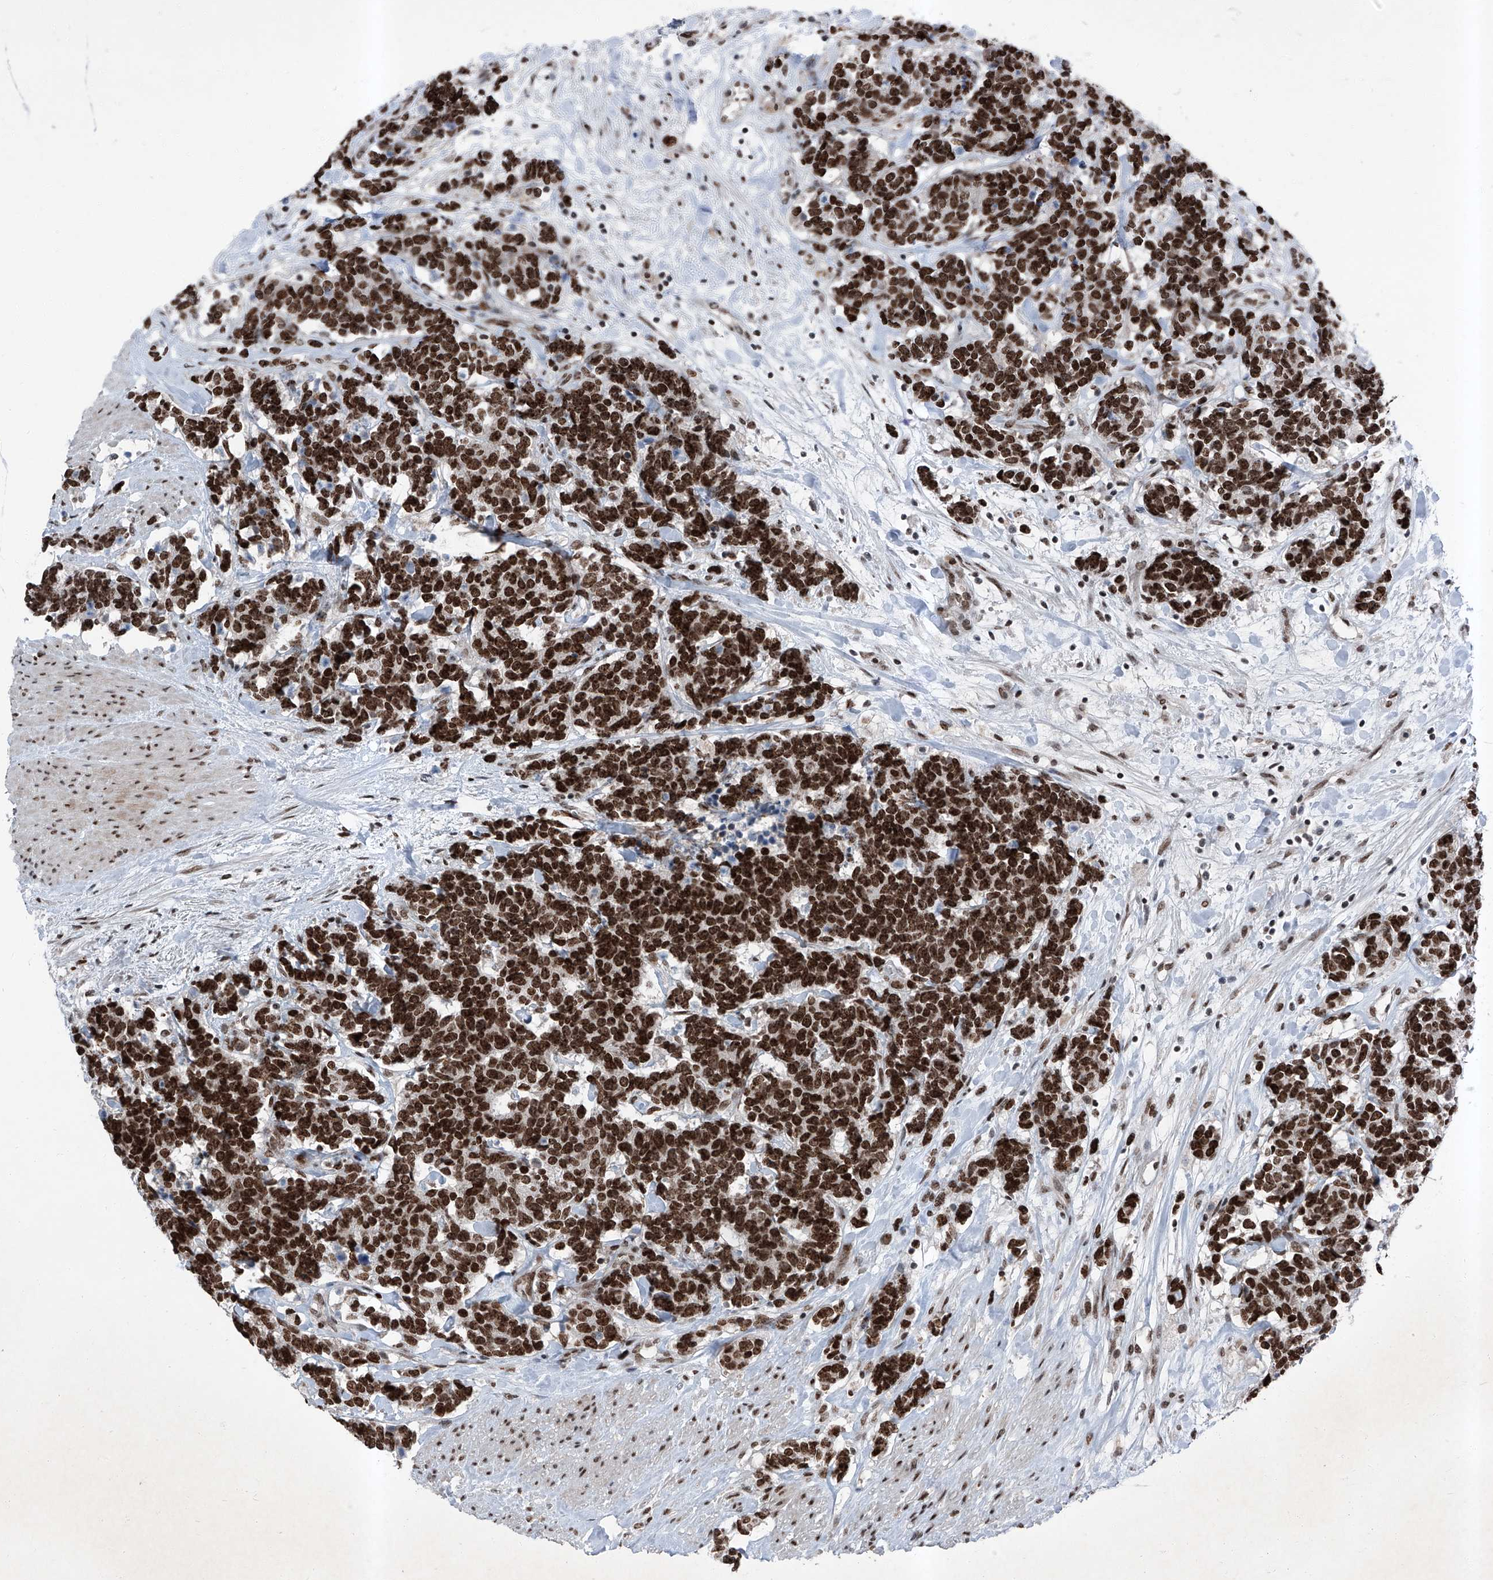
{"staining": {"intensity": "strong", "quantity": ">75%", "location": "nuclear"}, "tissue": "carcinoid", "cell_type": "Tumor cells", "image_type": "cancer", "snomed": [{"axis": "morphology", "description": "Carcinoma, NOS"}, {"axis": "morphology", "description": "Carcinoid, malignant, NOS"}, {"axis": "topography", "description": "Urinary bladder"}], "caption": "A high-resolution image shows immunohistochemistry (IHC) staining of carcinoma, which shows strong nuclear positivity in approximately >75% of tumor cells.", "gene": "BMI1", "patient": {"sex": "male", "age": 57}}